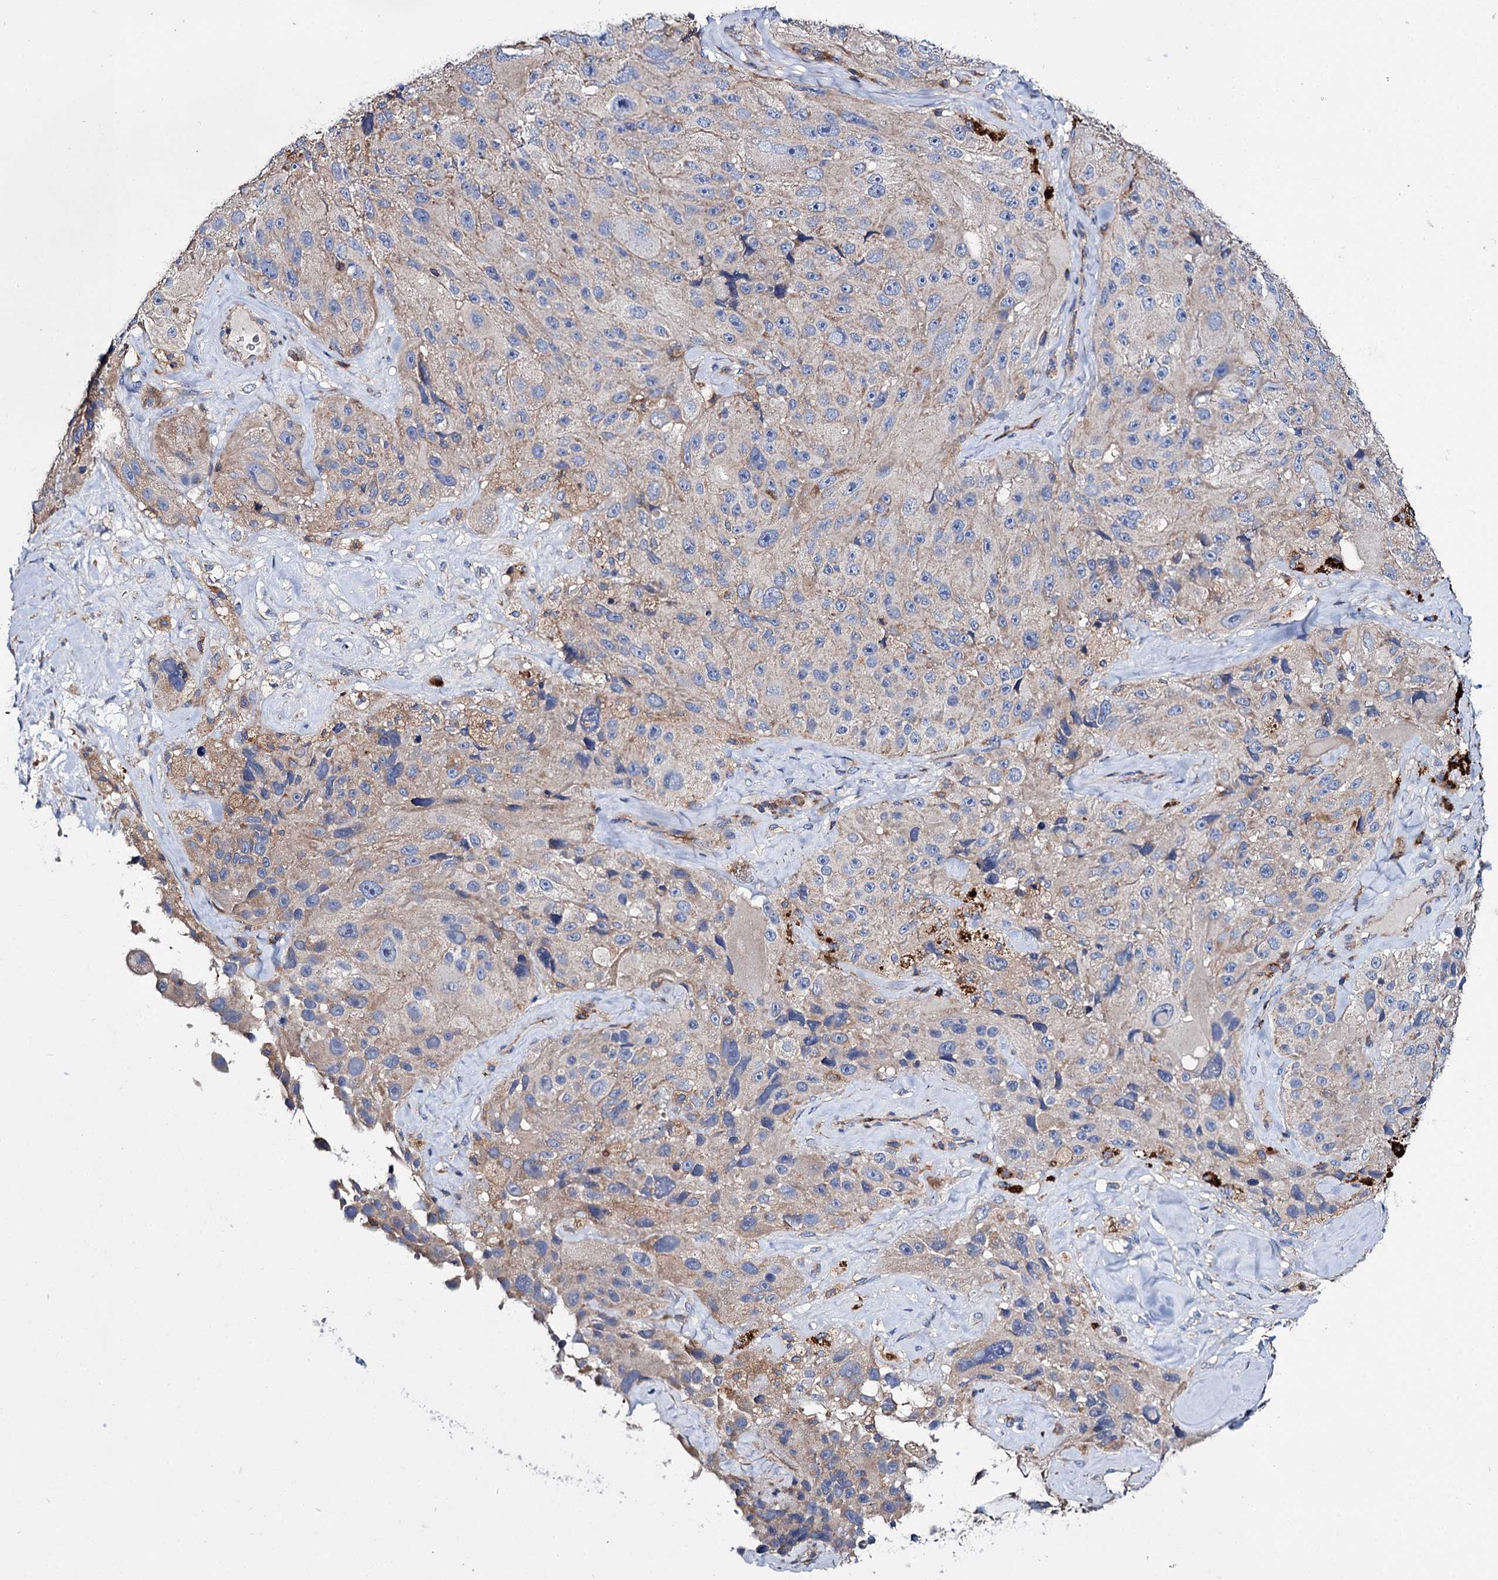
{"staining": {"intensity": "negative", "quantity": "none", "location": "none"}, "tissue": "melanoma", "cell_type": "Tumor cells", "image_type": "cancer", "snomed": [{"axis": "morphology", "description": "Malignant melanoma, Metastatic site"}, {"axis": "topography", "description": "Lymph node"}], "caption": "Malignant melanoma (metastatic site) stained for a protein using immunohistochemistry demonstrates no expression tumor cells.", "gene": "UBASH3B", "patient": {"sex": "male", "age": 62}}